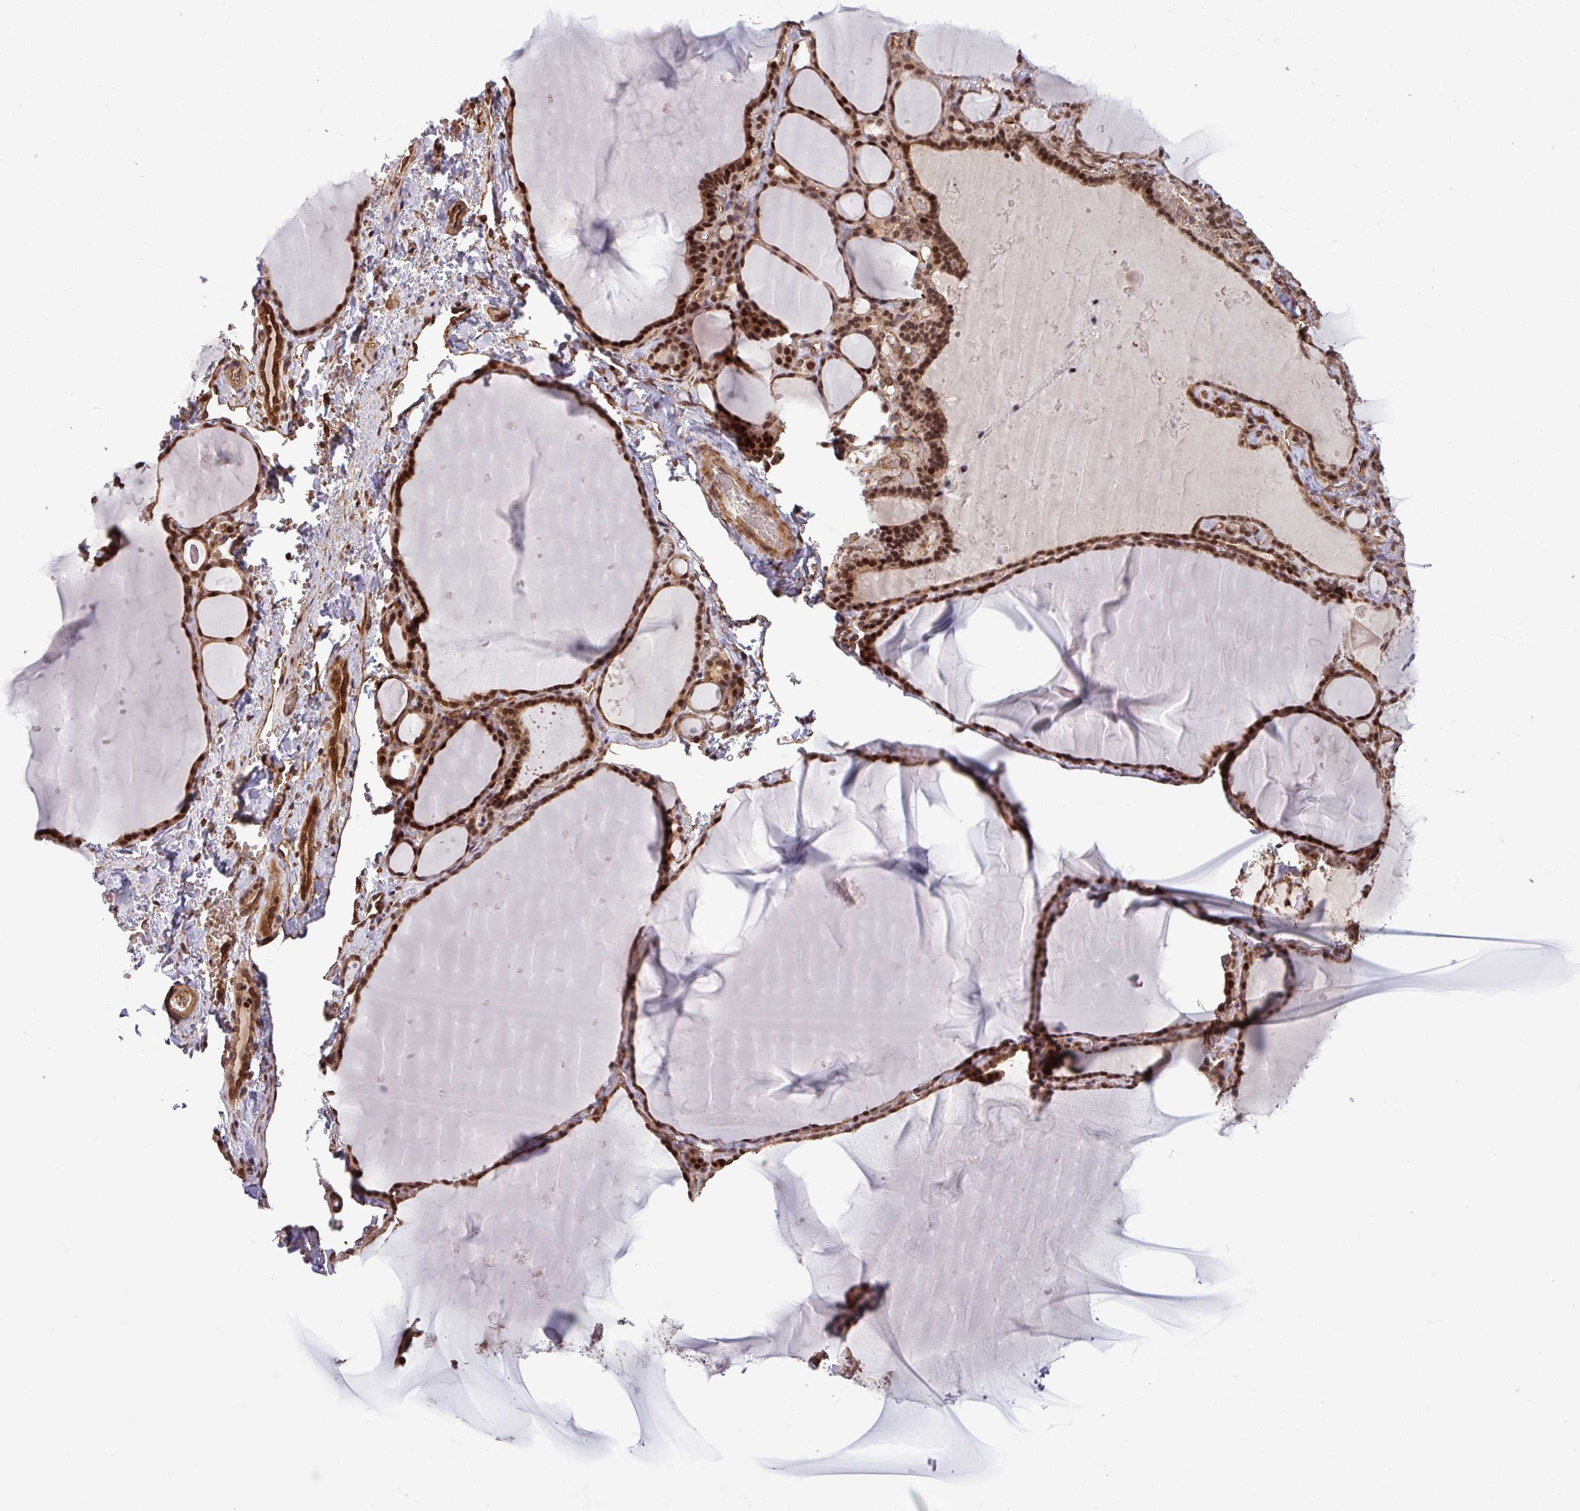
{"staining": {"intensity": "strong", "quantity": ">75%", "location": "cytoplasmic/membranous,nuclear"}, "tissue": "thyroid gland", "cell_type": "Glandular cells", "image_type": "normal", "snomed": [{"axis": "morphology", "description": "Normal tissue, NOS"}, {"axis": "topography", "description": "Thyroid gland"}], "caption": "Human thyroid gland stained for a protein (brown) demonstrates strong cytoplasmic/membranous,nuclear positive staining in approximately >75% of glandular cells.", "gene": "C7orf50", "patient": {"sex": "female", "age": 49}}